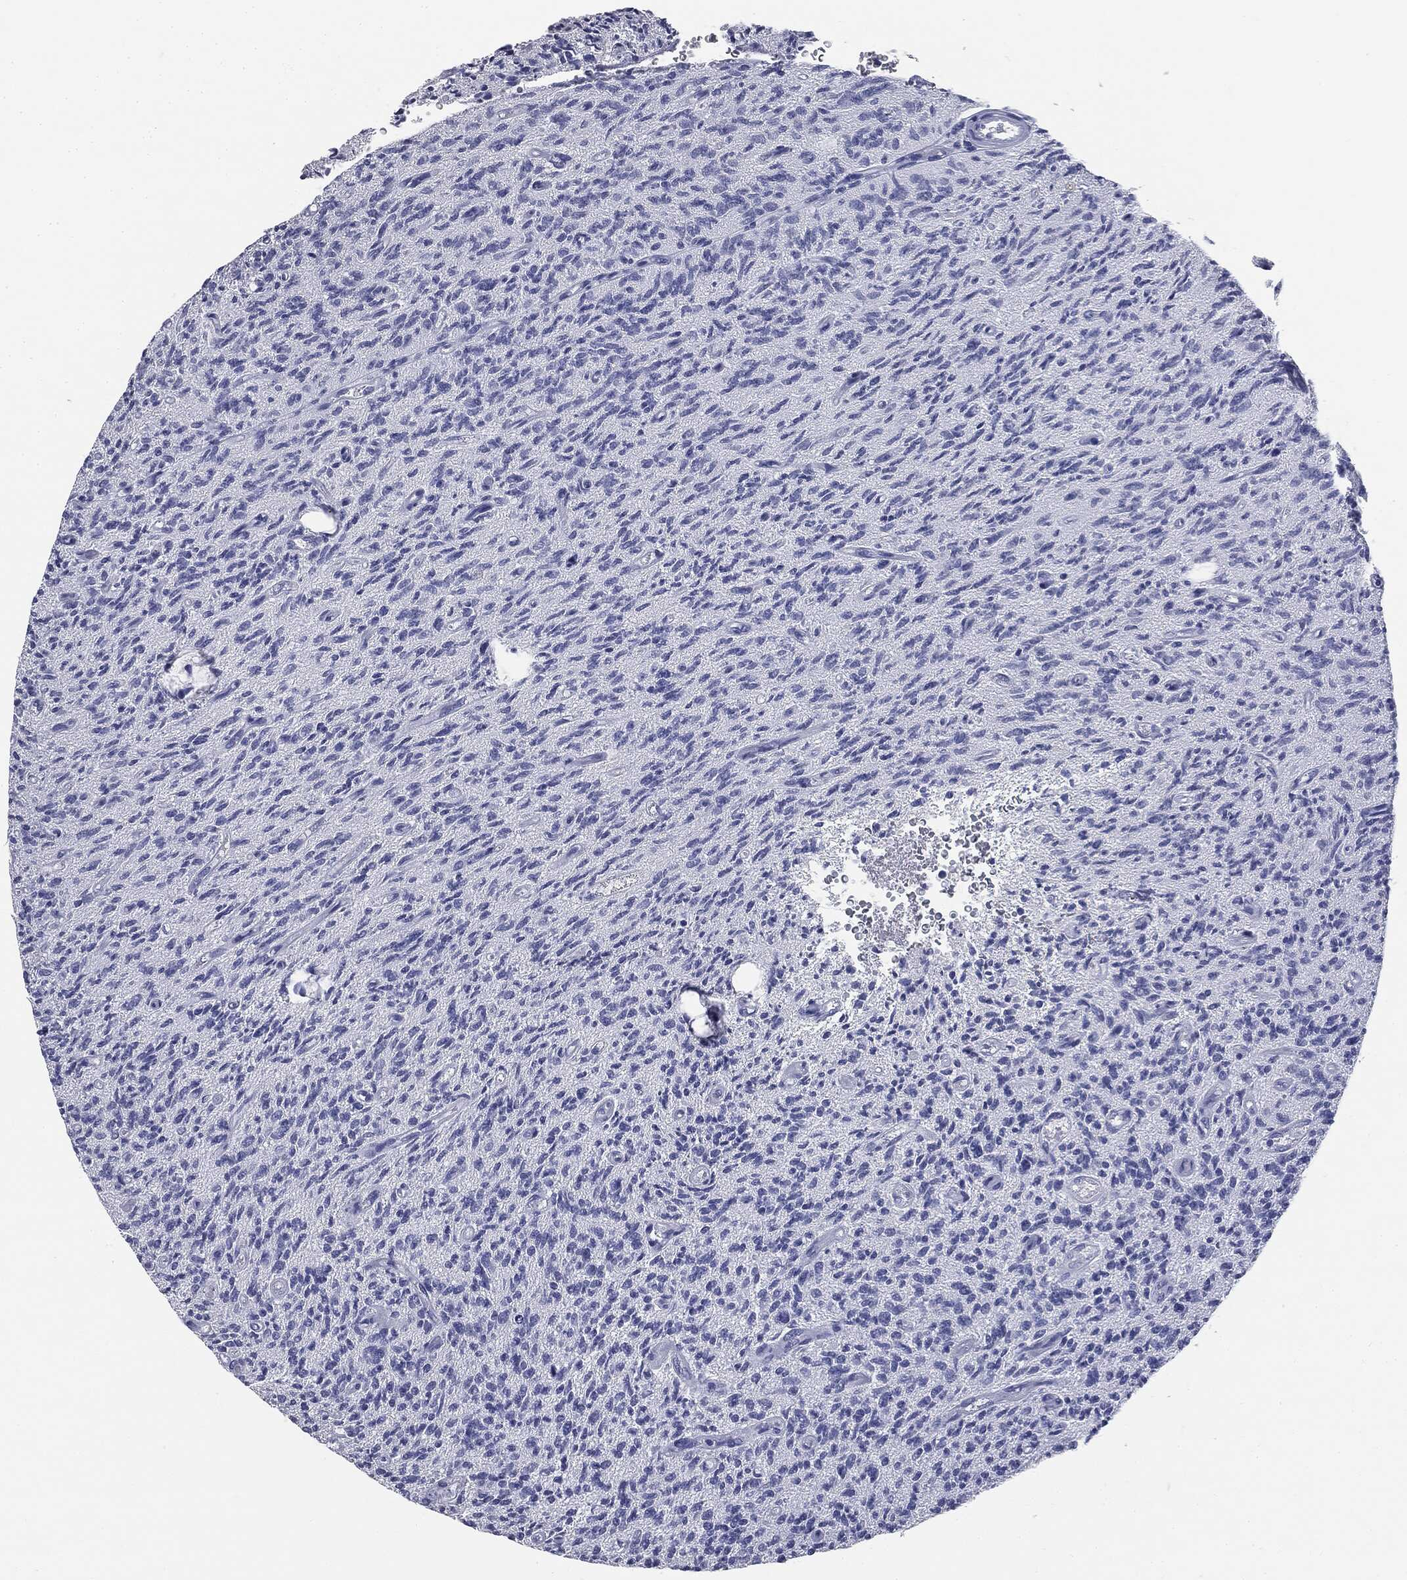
{"staining": {"intensity": "negative", "quantity": "none", "location": "none"}, "tissue": "glioma", "cell_type": "Tumor cells", "image_type": "cancer", "snomed": [{"axis": "morphology", "description": "Glioma, malignant, High grade"}, {"axis": "topography", "description": "Brain"}], "caption": "Immunohistochemical staining of malignant glioma (high-grade) demonstrates no significant positivity in tumor cells. (DAB immunohistochemistry with hematoxylin counter stain).", "gene": "AFP", "patient": {"sex": "male", "age": 64}}